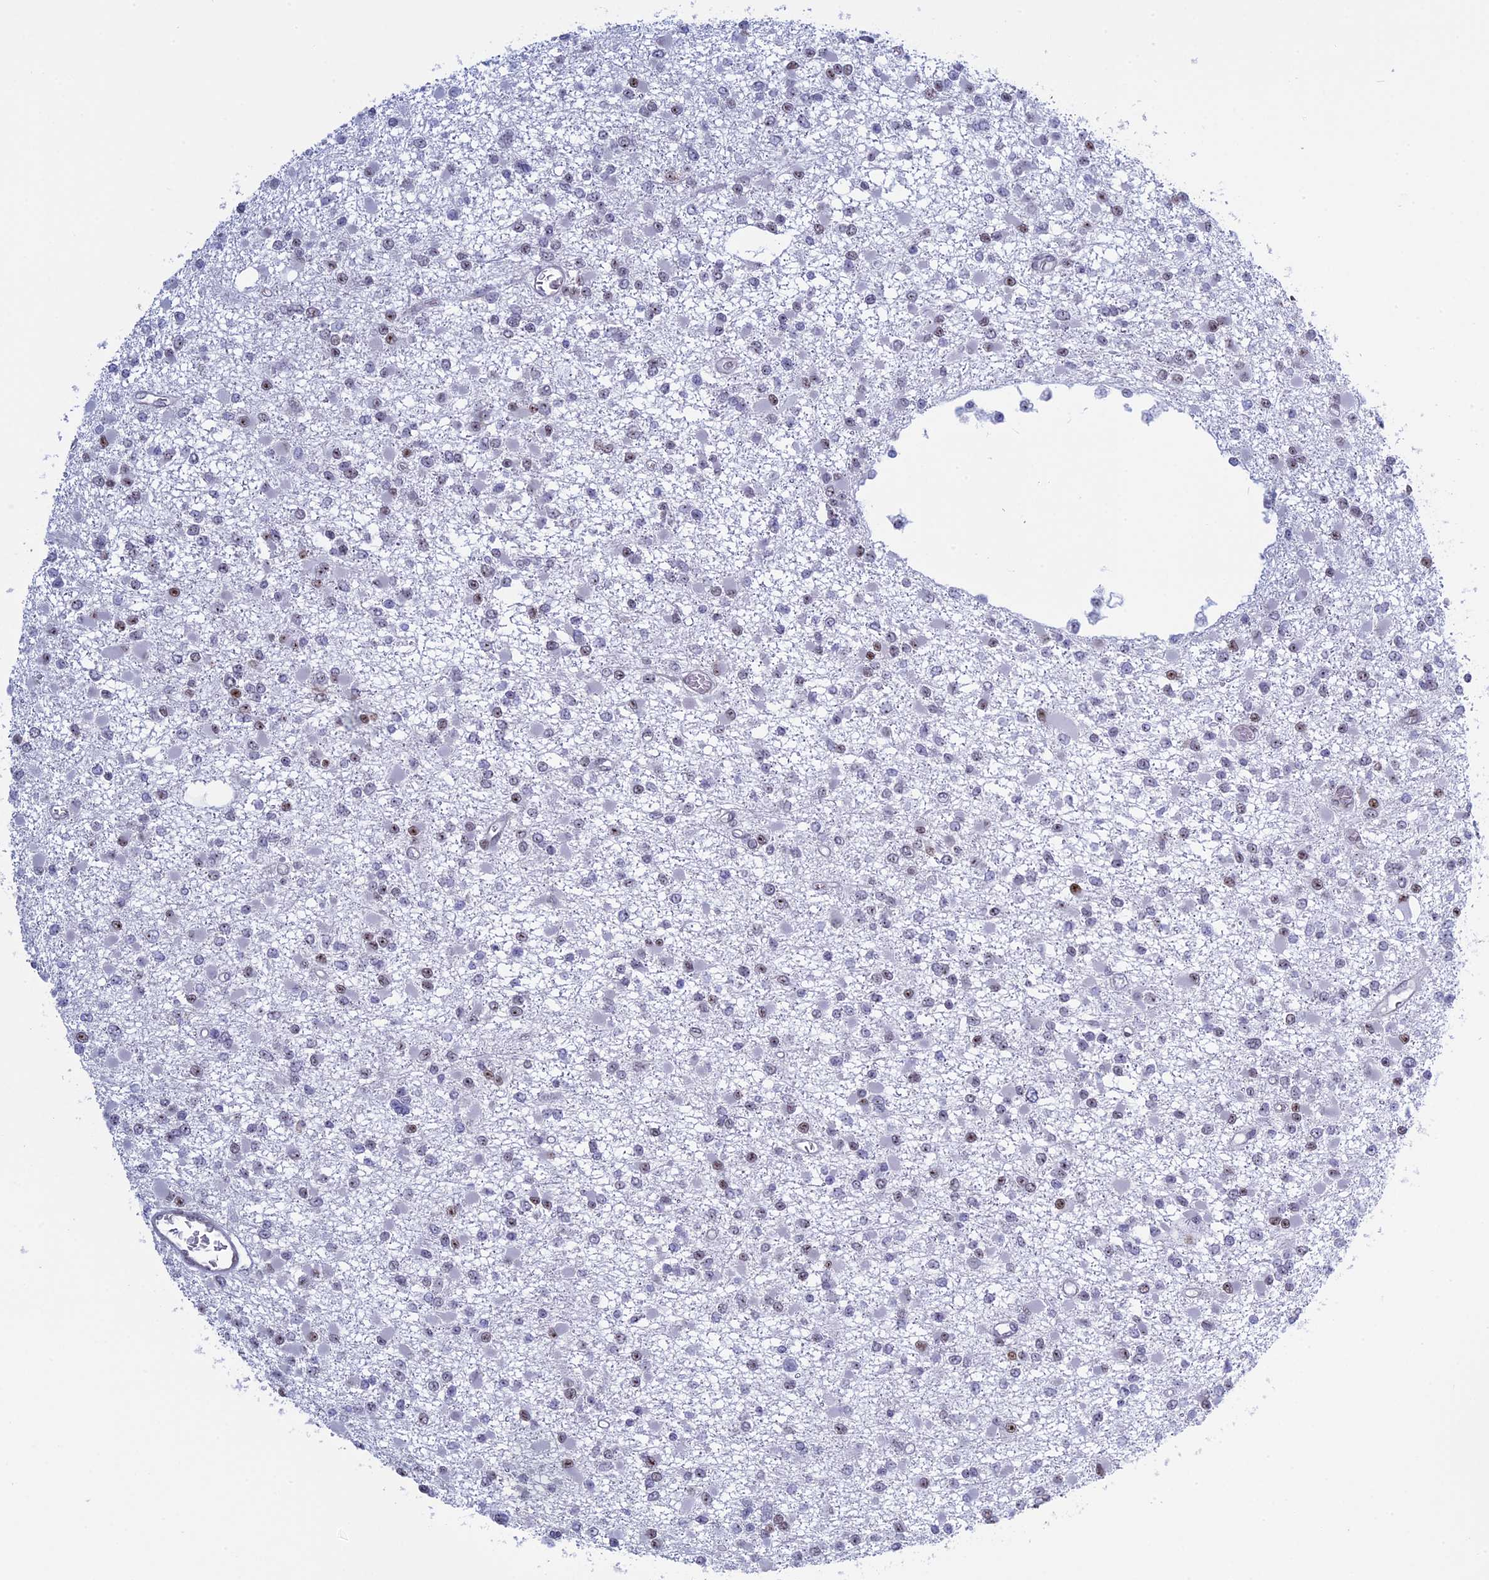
{"staining": {"intensity": "weak", "quantity": "25%-75%", "location": "nuclear"}, "tissue": "glioma", "cell_type": "Tumor cells", "image_type": "cancer", "snomed": [{"axis": "morphology", "description": "Glioma, malignant, Low grade"}, {"axis": "topography", "description": "Brain"}], "caption": "Brown immunohistochemical staining in glioma shows weak nuclear staining in about 25%-75% of tumor cells.", "gene": "CCDC86", "patient": {"sex": "female", "age": 22}}